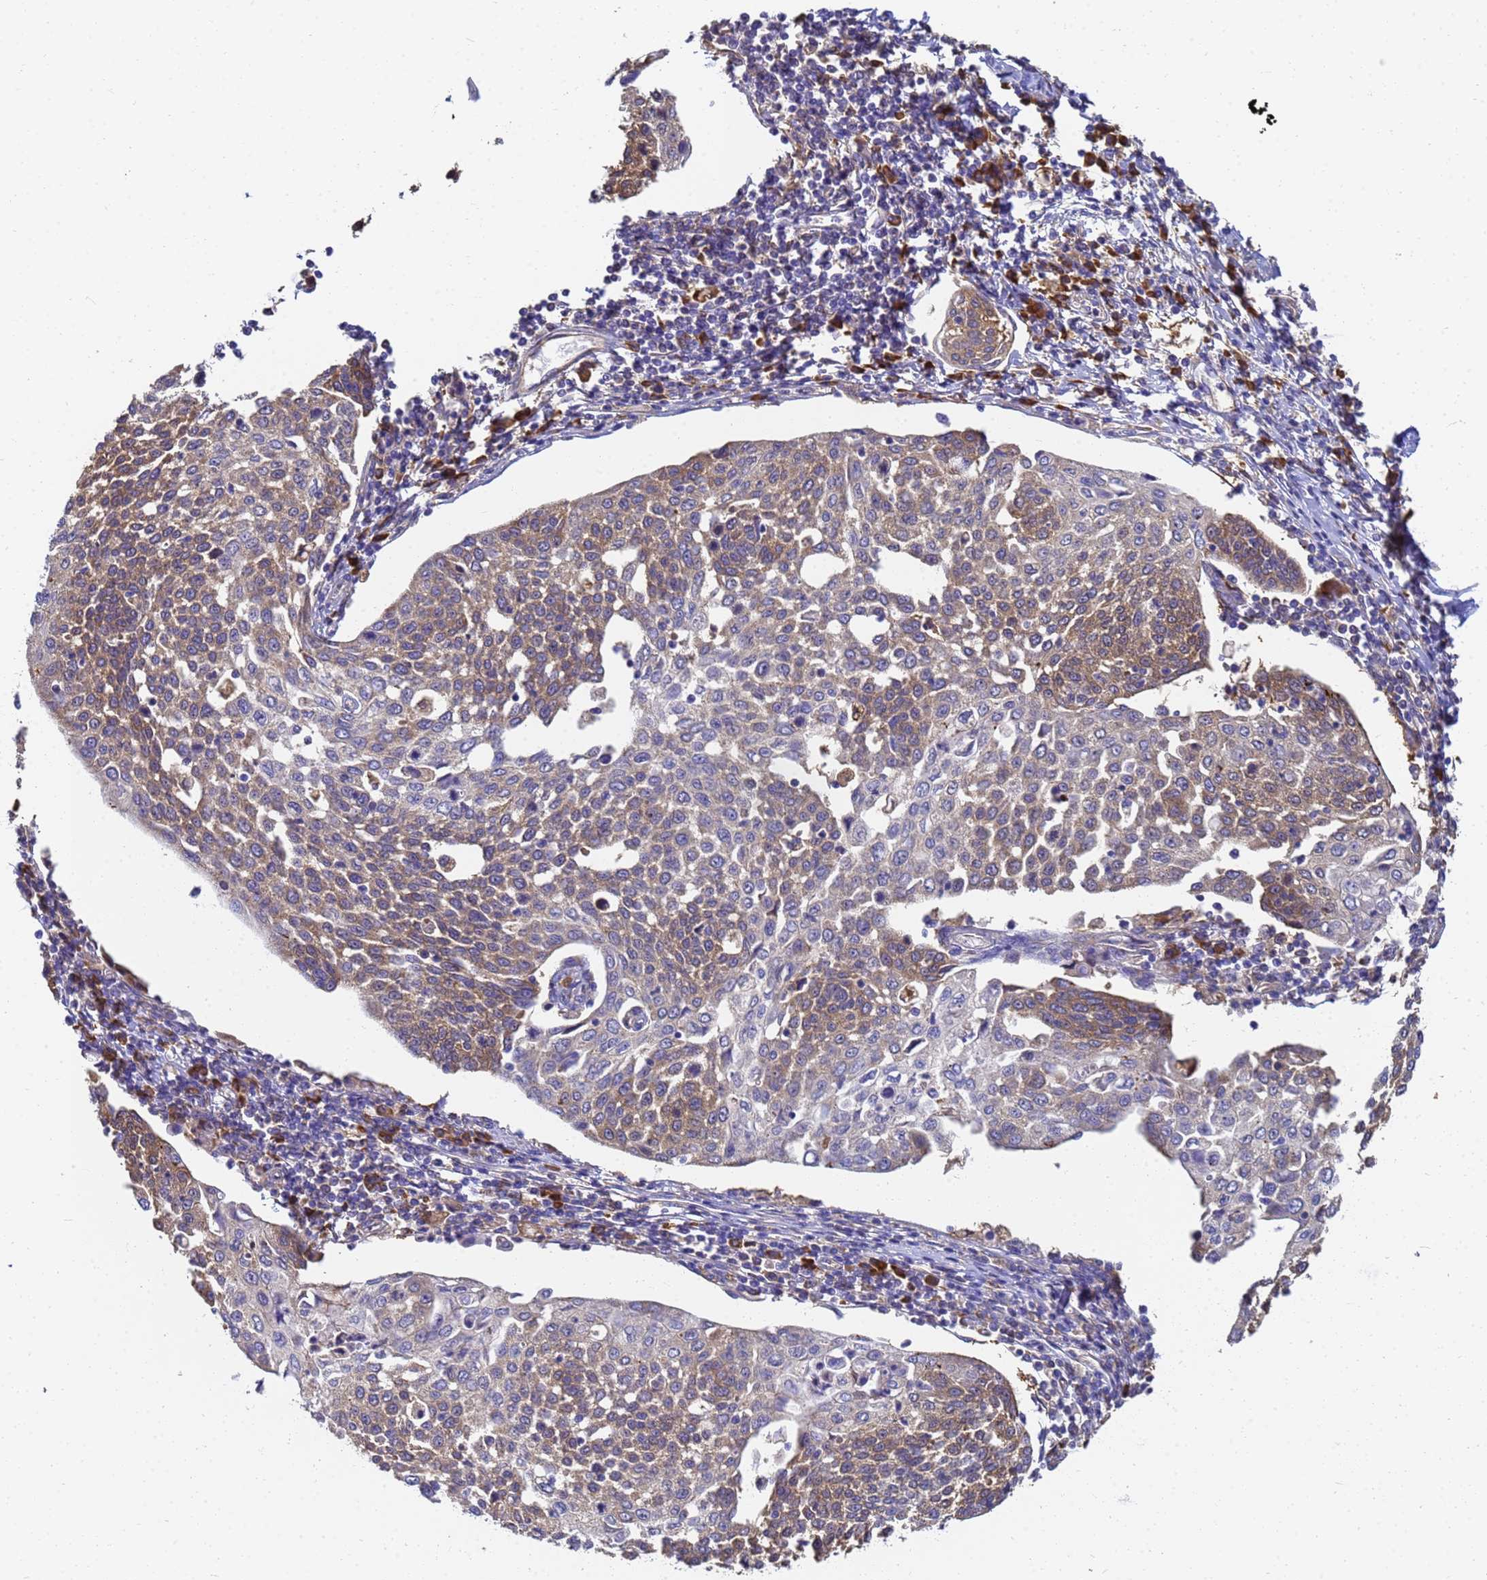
{"staining": {"intensity": "moderate", "quantity": "<25%", "location": "cytoplasmic/membranous"}, "tissue": "cervical cancer", "cell_type": "Tumor cells", "image_type": "cancer", "snomed": [{"axis": "morphology", "description": "Squamous cell carcinoma, NOS"}, {"axis": "topography", "description": "Cervix"}], "caption": "Cervical squamous cell carcinoma stained for a protein shows moderate cytoplasmic/membranous positivity in tumor cells.", "gene": "NME1-NME2", "patient": {"sex": "female", "age": 34}}